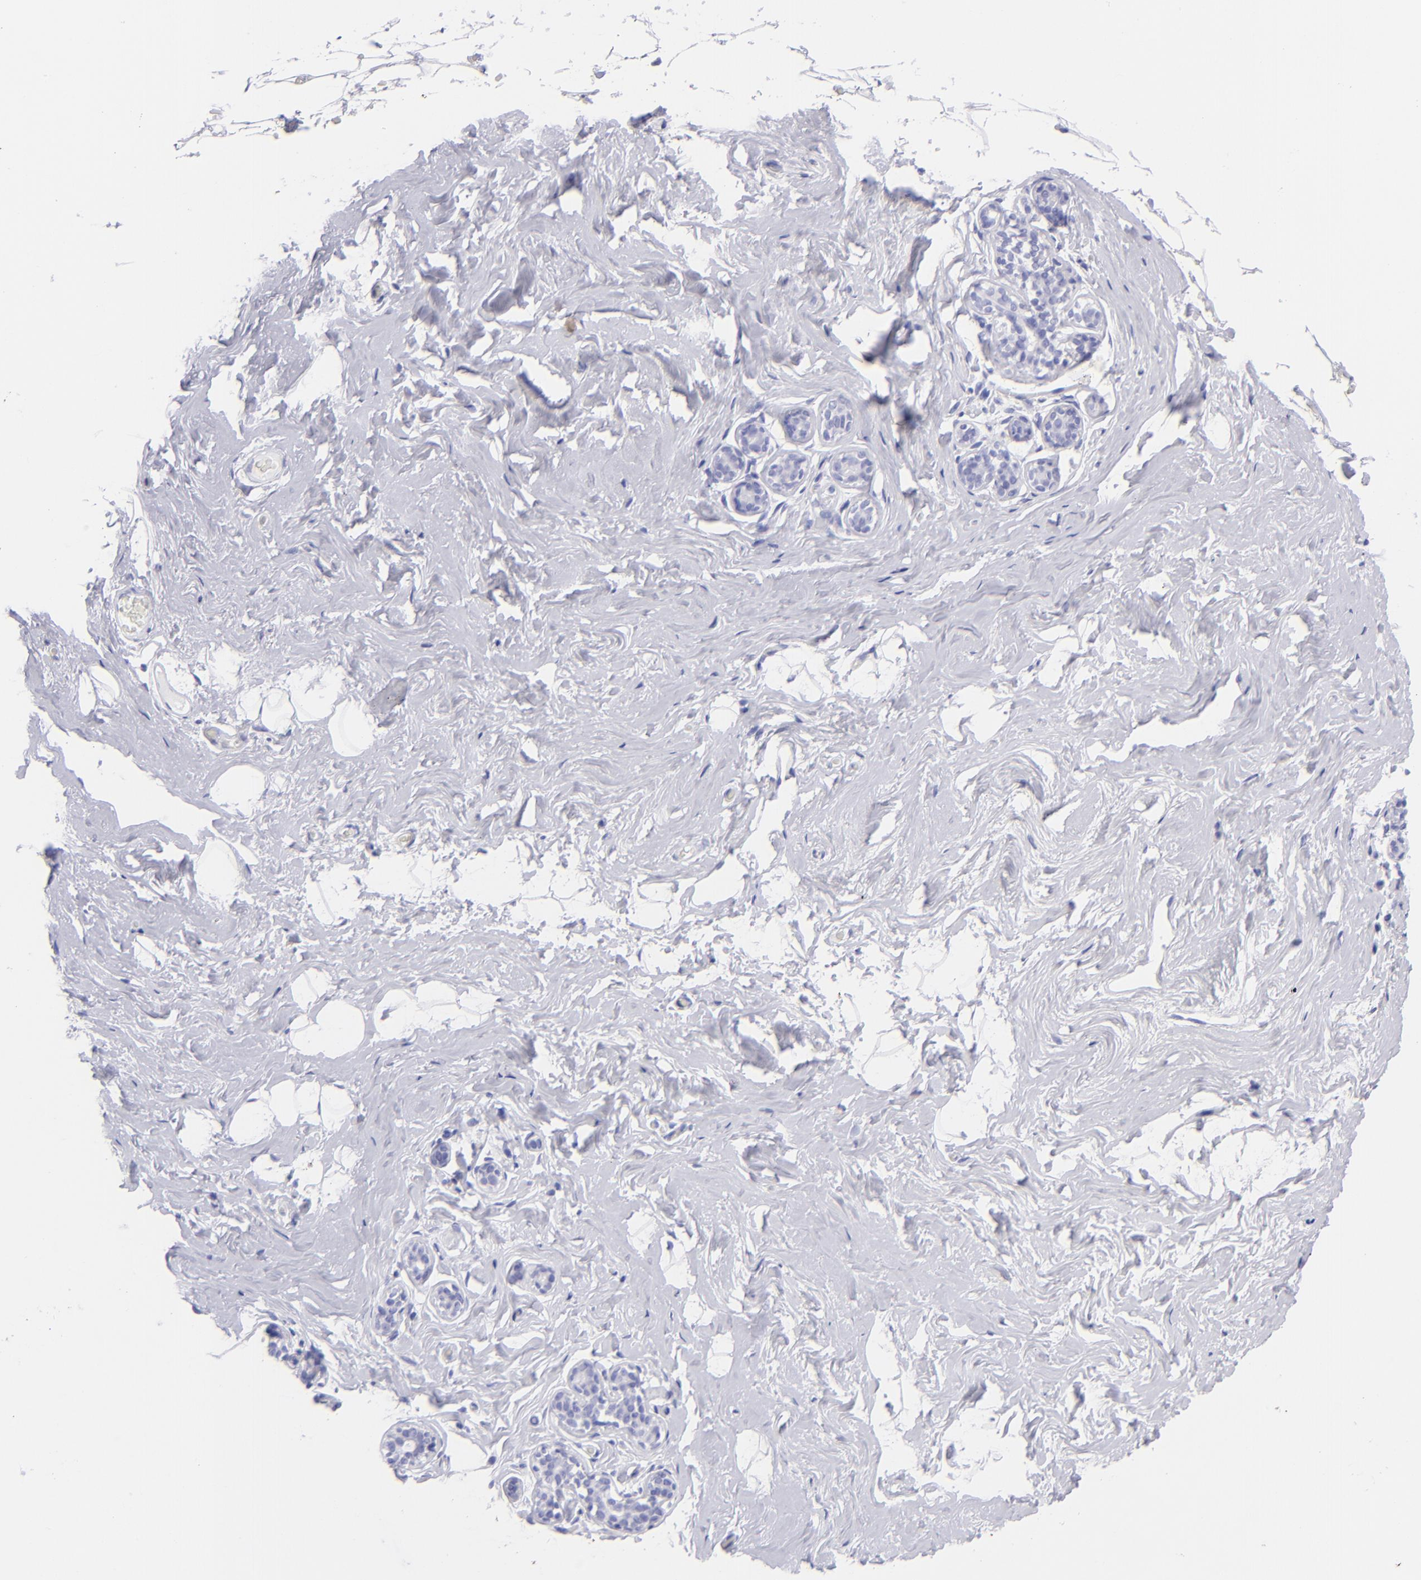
{"staining": {"intensity": "negative", "quantity": "none", "location": "none"}, "tissue": "breast", "cell_type": "Adipocytes", "image_type": "normal", "snomed": [{"axis": "morphology", "description": "Normal tissue, NOS"}, {"axis": "topography", "description": "Breast"}, {"axis": "topography", "description": "Soft tissue"}], "caption": "IHC photomicrograph of normal breast: breast stained with DAB (3,3'-diaminobenzidine) shows no significant protein staining in adipocytes.", "gene": "SLC1A3", "patient": {"sex": "female", "age": 75}}